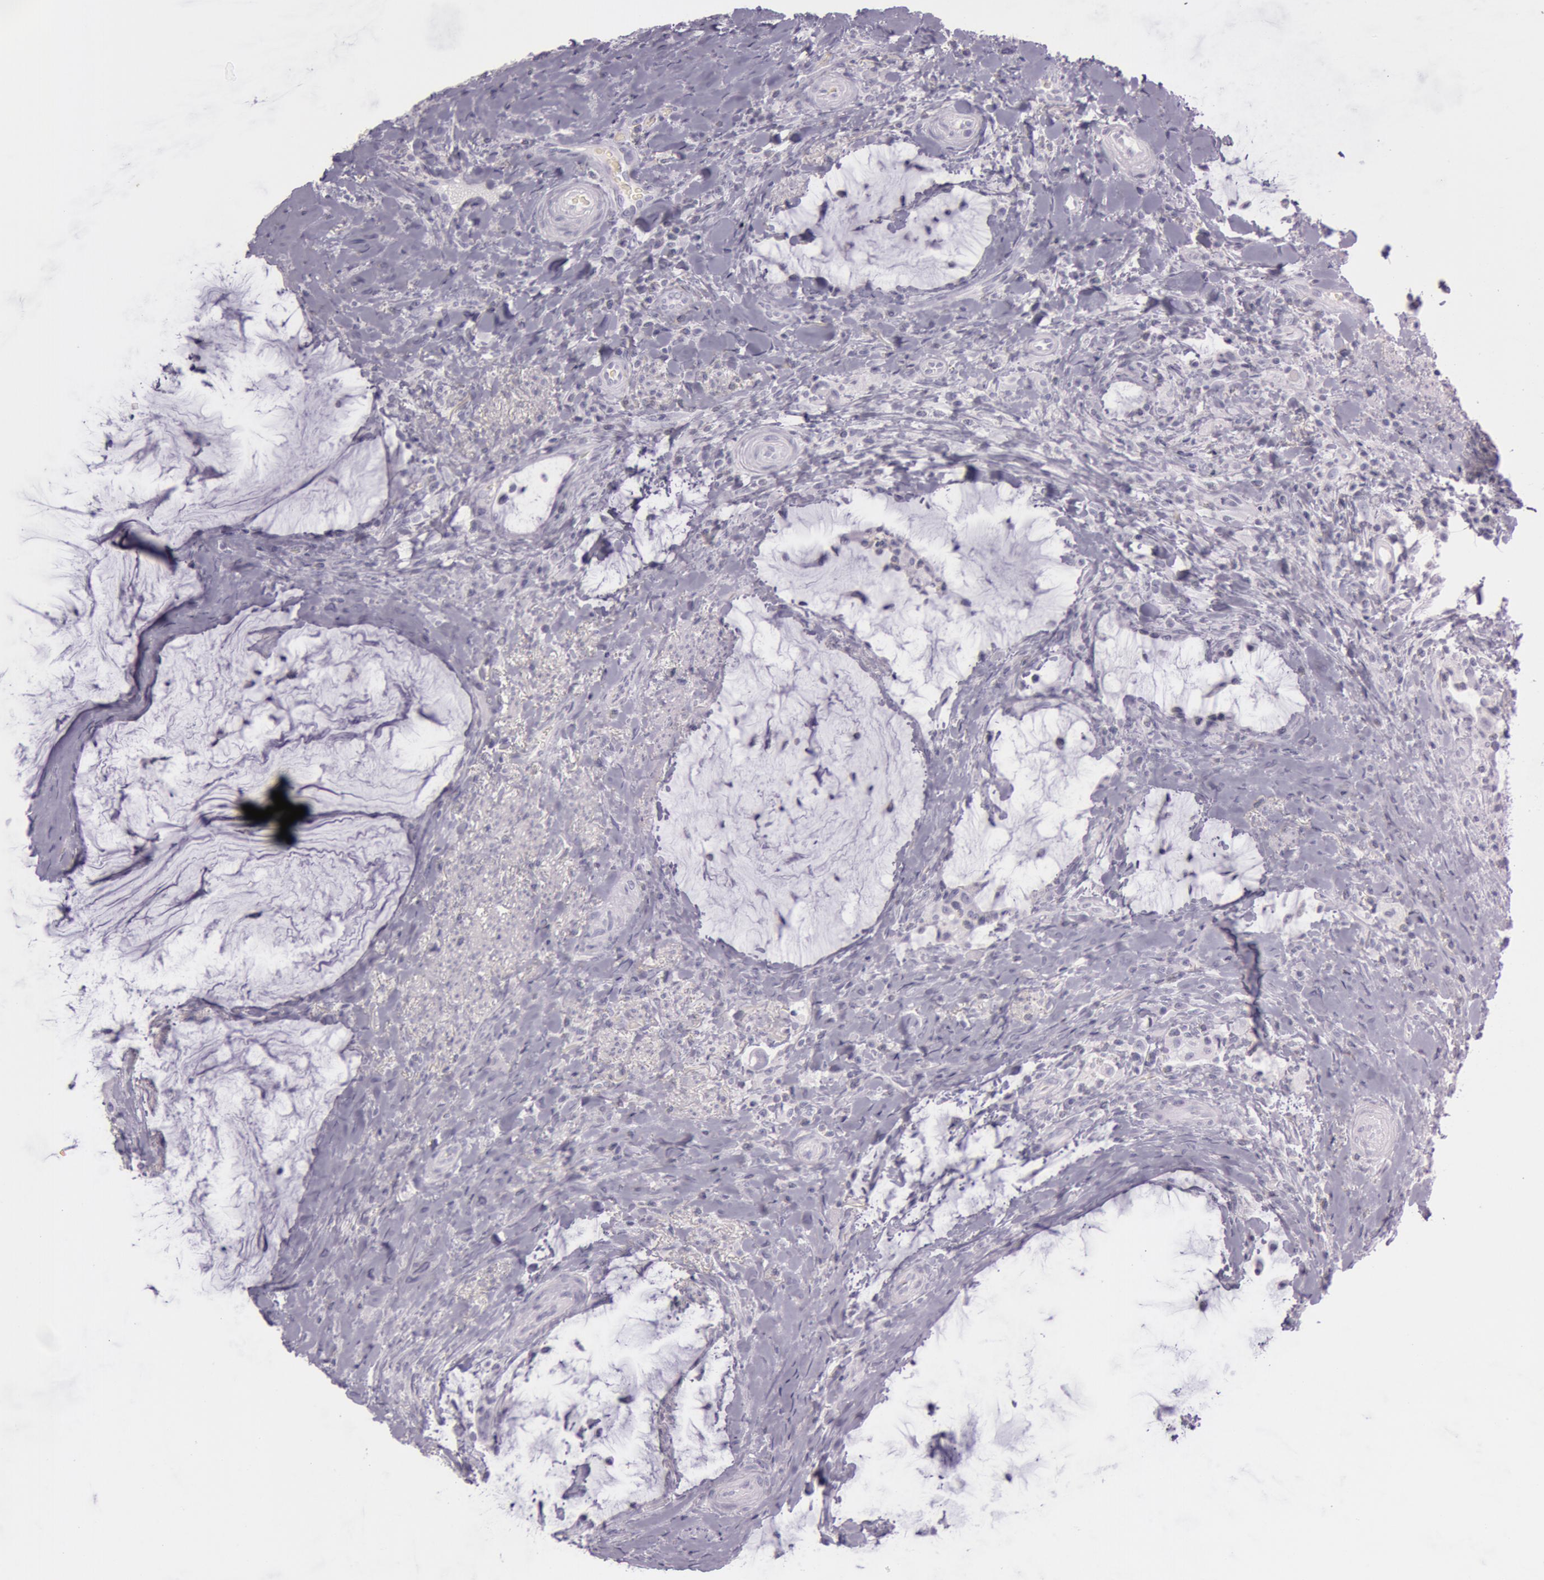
{"staining": {"intensity": "negative", "quantity": "none", "location": "none"}, "tissue": "colorectal cancer", "cell_type": "Tumor cells", "image_type": "cancer", "snomed": [{"axis": "morphology", "description": "Adenocarcinoma, NOS"}, {"axis": "topography", "description": "Rectum"}], "caption": "The micrograph exhibits no significant staining in tumor cells of colorectal cancer (adenocarcinoma).", "gene": "S100A7", "patient": {"sex": "female", "age": 71}}